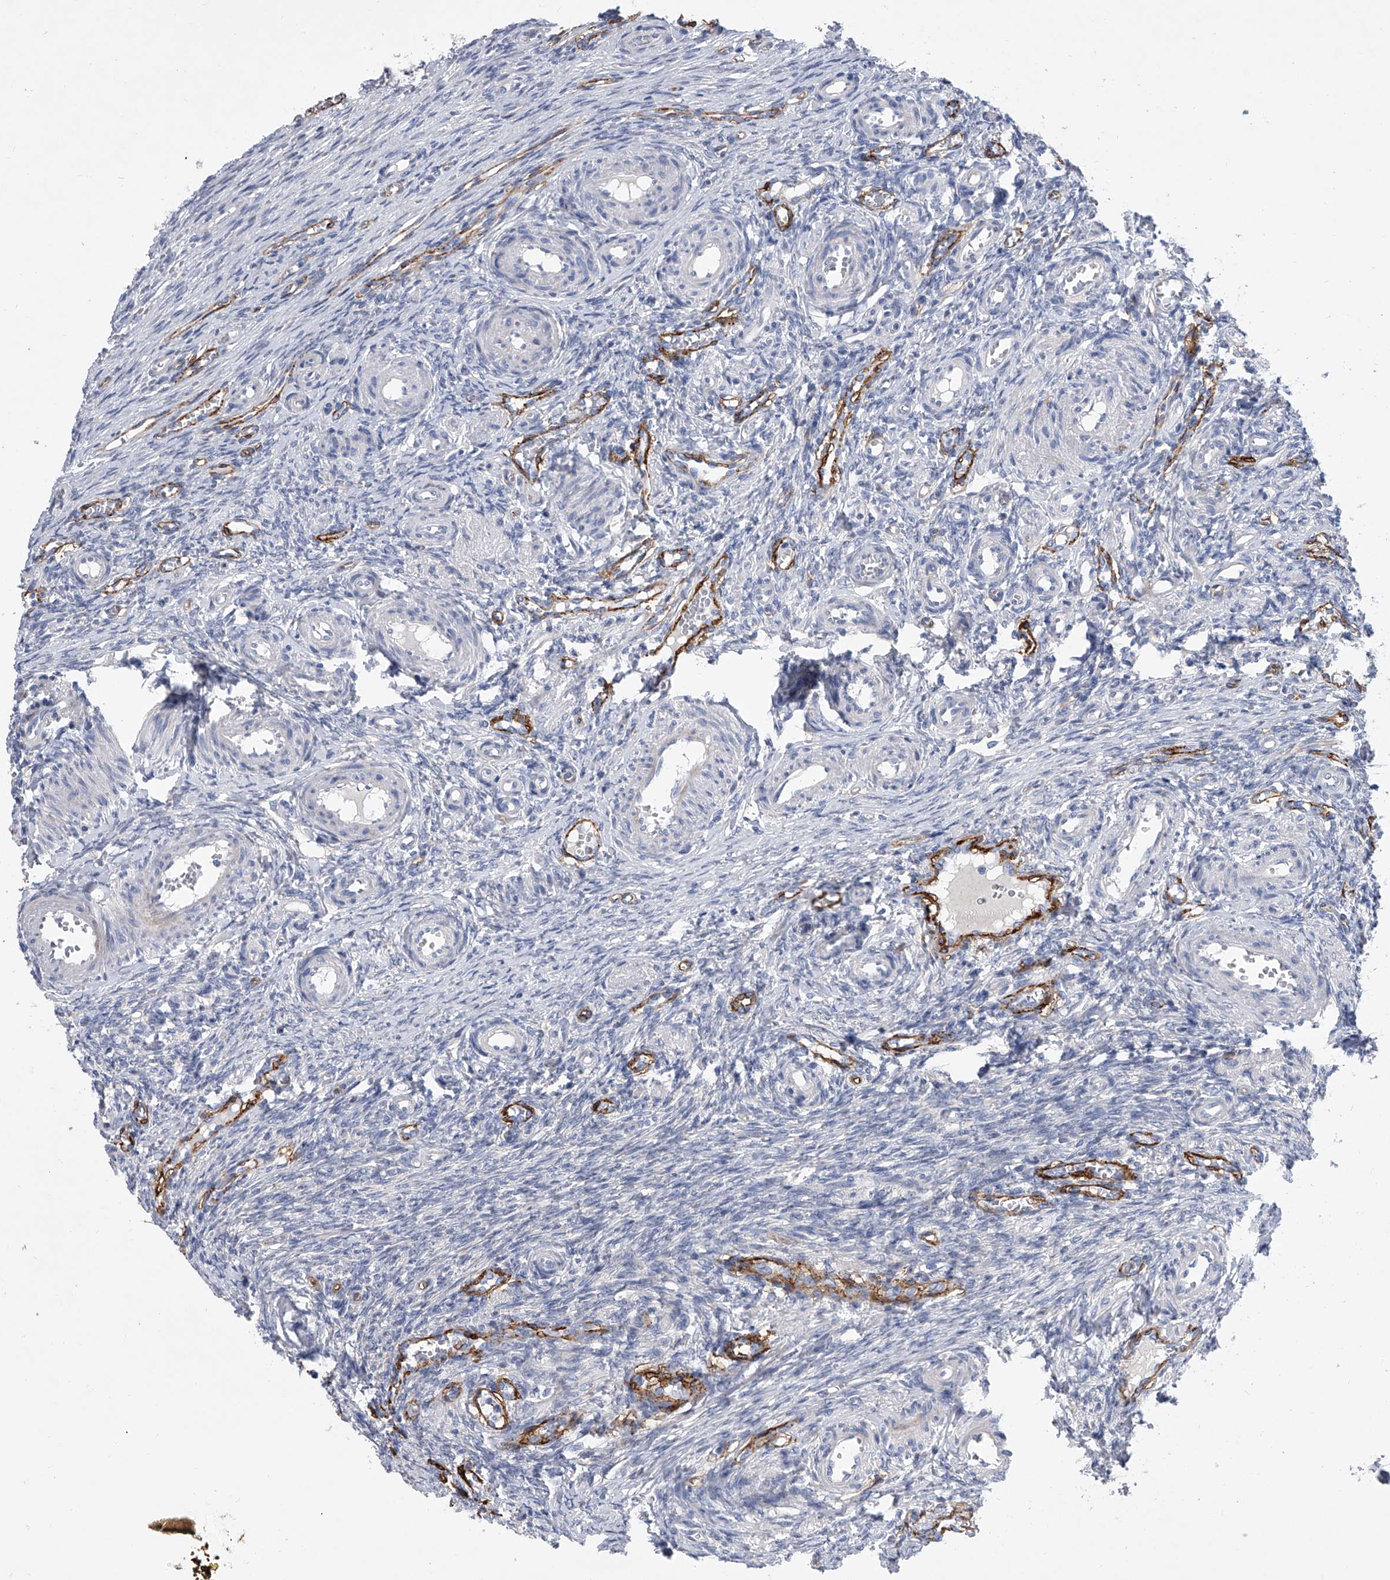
{"staining": {"intensity": "negative", "quantity": "none", "location": "none"}, "tissue": "ovary", "cell_type": "Ovarian stroma cells", "image_type": "normal", "snomed": [{"axis": "morphology", "description": "Adenocarcinoma, NOS"}, {"axis": "topography", "description": "Endometrium"}], "caption": "High magnification brightfield microscopy of unremarkable ovary stained with DAB (3,3'-diaminobenzidine) (brown) and counterstained with hematoxylin (blue): ovarian stroma cells show no significant expression. The staining is performed using DAB (3,3'-diaminobenzidine) brown chromogen with nuclei counter-stained in using hematoxylin.", "gene": "ALG14", "patient": {"sex": "female", "age": 32}}